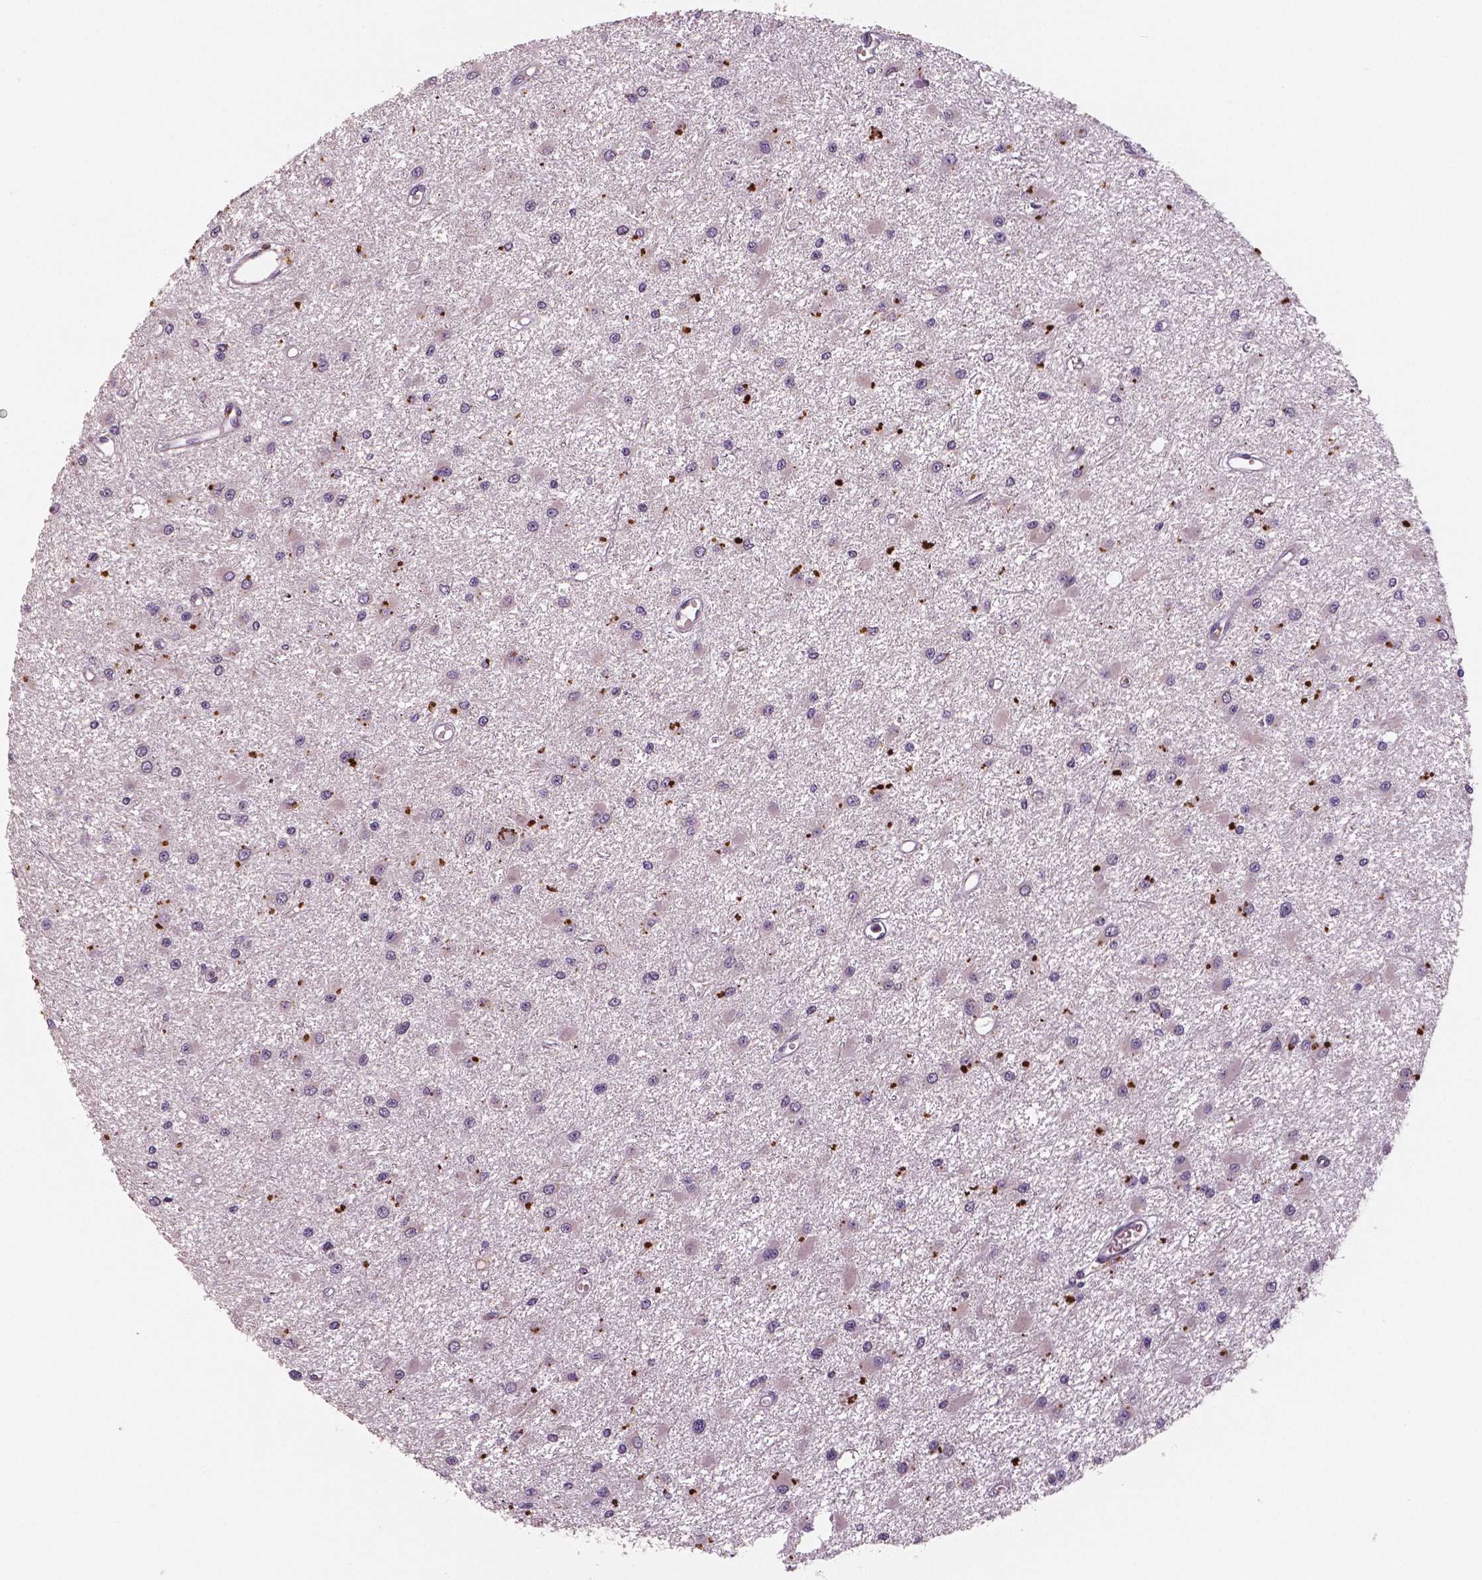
{"staining": {"intensity": "negative", "quantity": "none", "location": "none"}, "tissue": "glioma", "cell_type": "Tumor cells", "image_type": "cancer", "snomed": [{"axis": "morphology", "description": "Glioma, malignant, High grade"}, {"axis": "topography", "description": "Brain"}], "caption": "IHC image of neoplastic tissue: human malignant high-grade glioma stained with DAB (3,3'-diaminobenzidine) shows no significant protein staining in tumor cells.", "gene": "MKI67", "patient": {"sex": "male", "age": 54}}